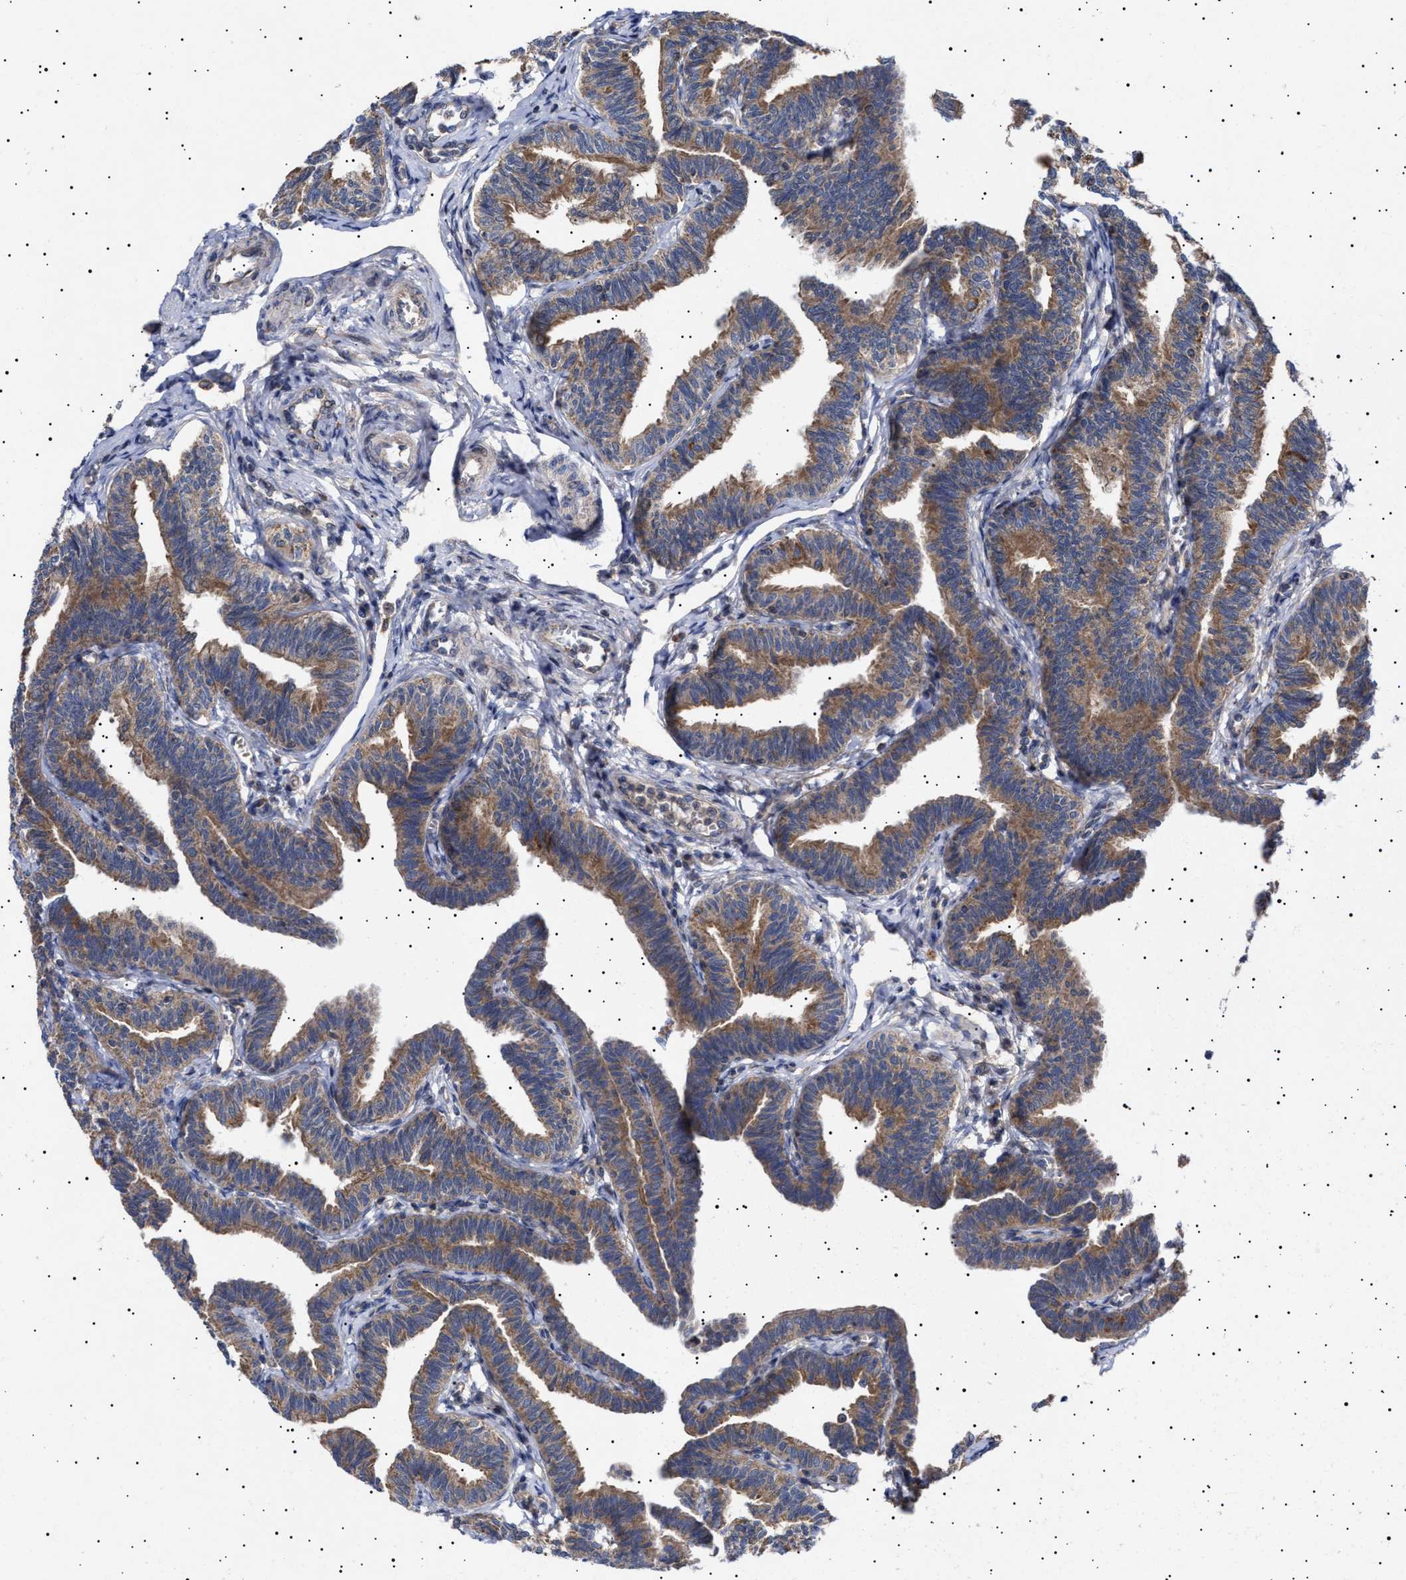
{"staining": {"intensity": "moderate", "quantity": ">75%", "location": "cytoplasmic/membranous"}, "tissue": "fallopian tube", "cell_type": "Glandular cells", "image_type": "normal", "snomed": [{"axis": "morphology", "description": "Normal tissue, NOS"}, {"axis": "topography", "description": "Fallopian tube"}, {"axis": "topography", "description": "Ovary"}], "caption": "This image demonstrates normal fallopian tube stained with immunohistochemistry to label a protein in brown. The cytoplasmic/membranous of glandular cells show moderate positivity for the protein. Nuclei are counter-stained blue.", "gene": "MRPL10", "patient": {"sex": "female", "age": 23}}